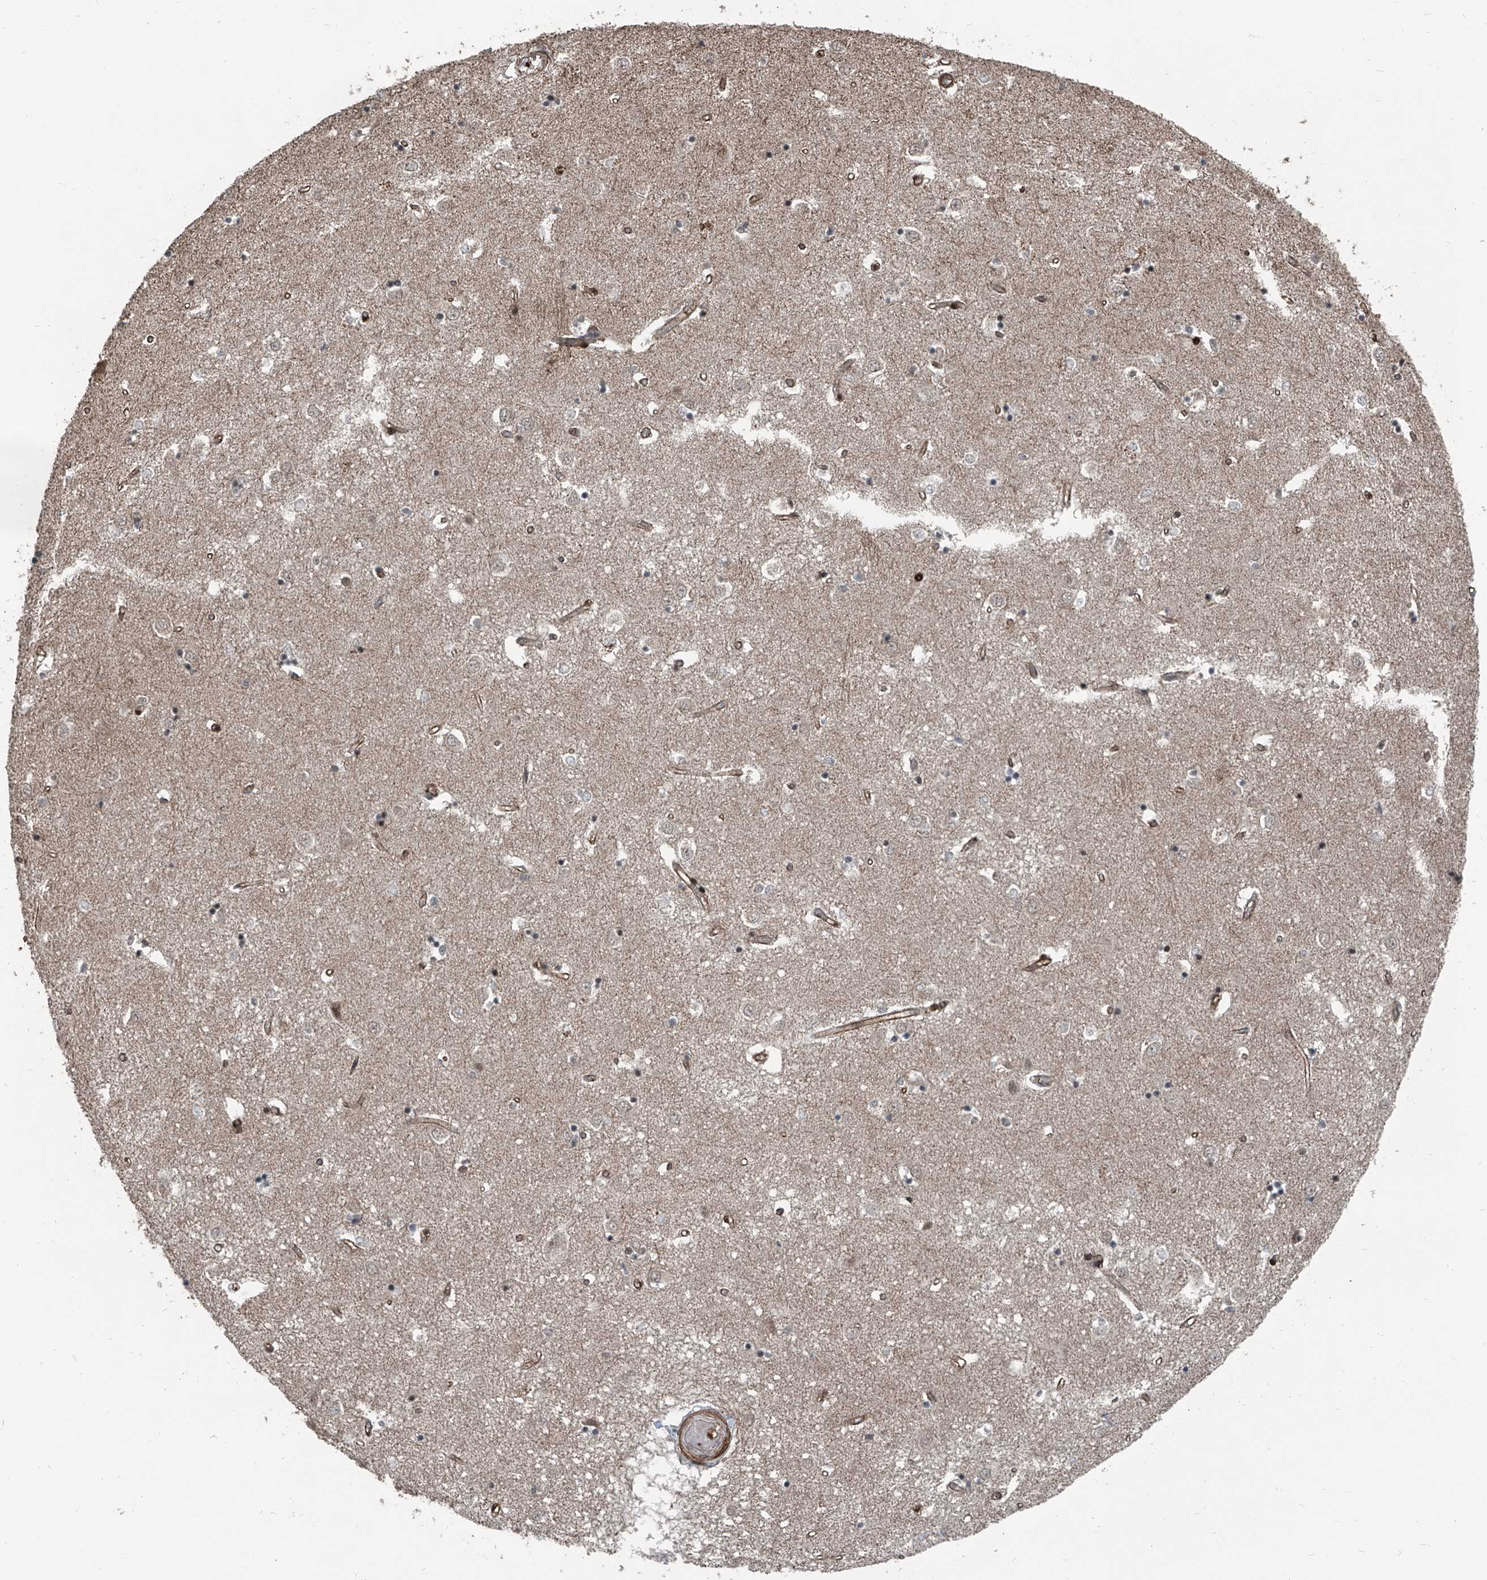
{"staining": {"intensity": "moderate", "quantity": "<25%", "location": "nuclear"}, "tissue": "caudate", "cell_type": "Glial cells", "image_type": "normal", "snomed": [{"axis": "morphology", "description": "Normal tissue, NOS"}, {"axis": "topography", "description": "Lateral ventricle wall"}], "caption": "Moderate nuclear expression for a protein is present in approximately <25% of glial cells of normal caudate using immunohistochemistry (IHC).", "gene": "ZNF570", "patient": {"sex": "male", "age": 45}}